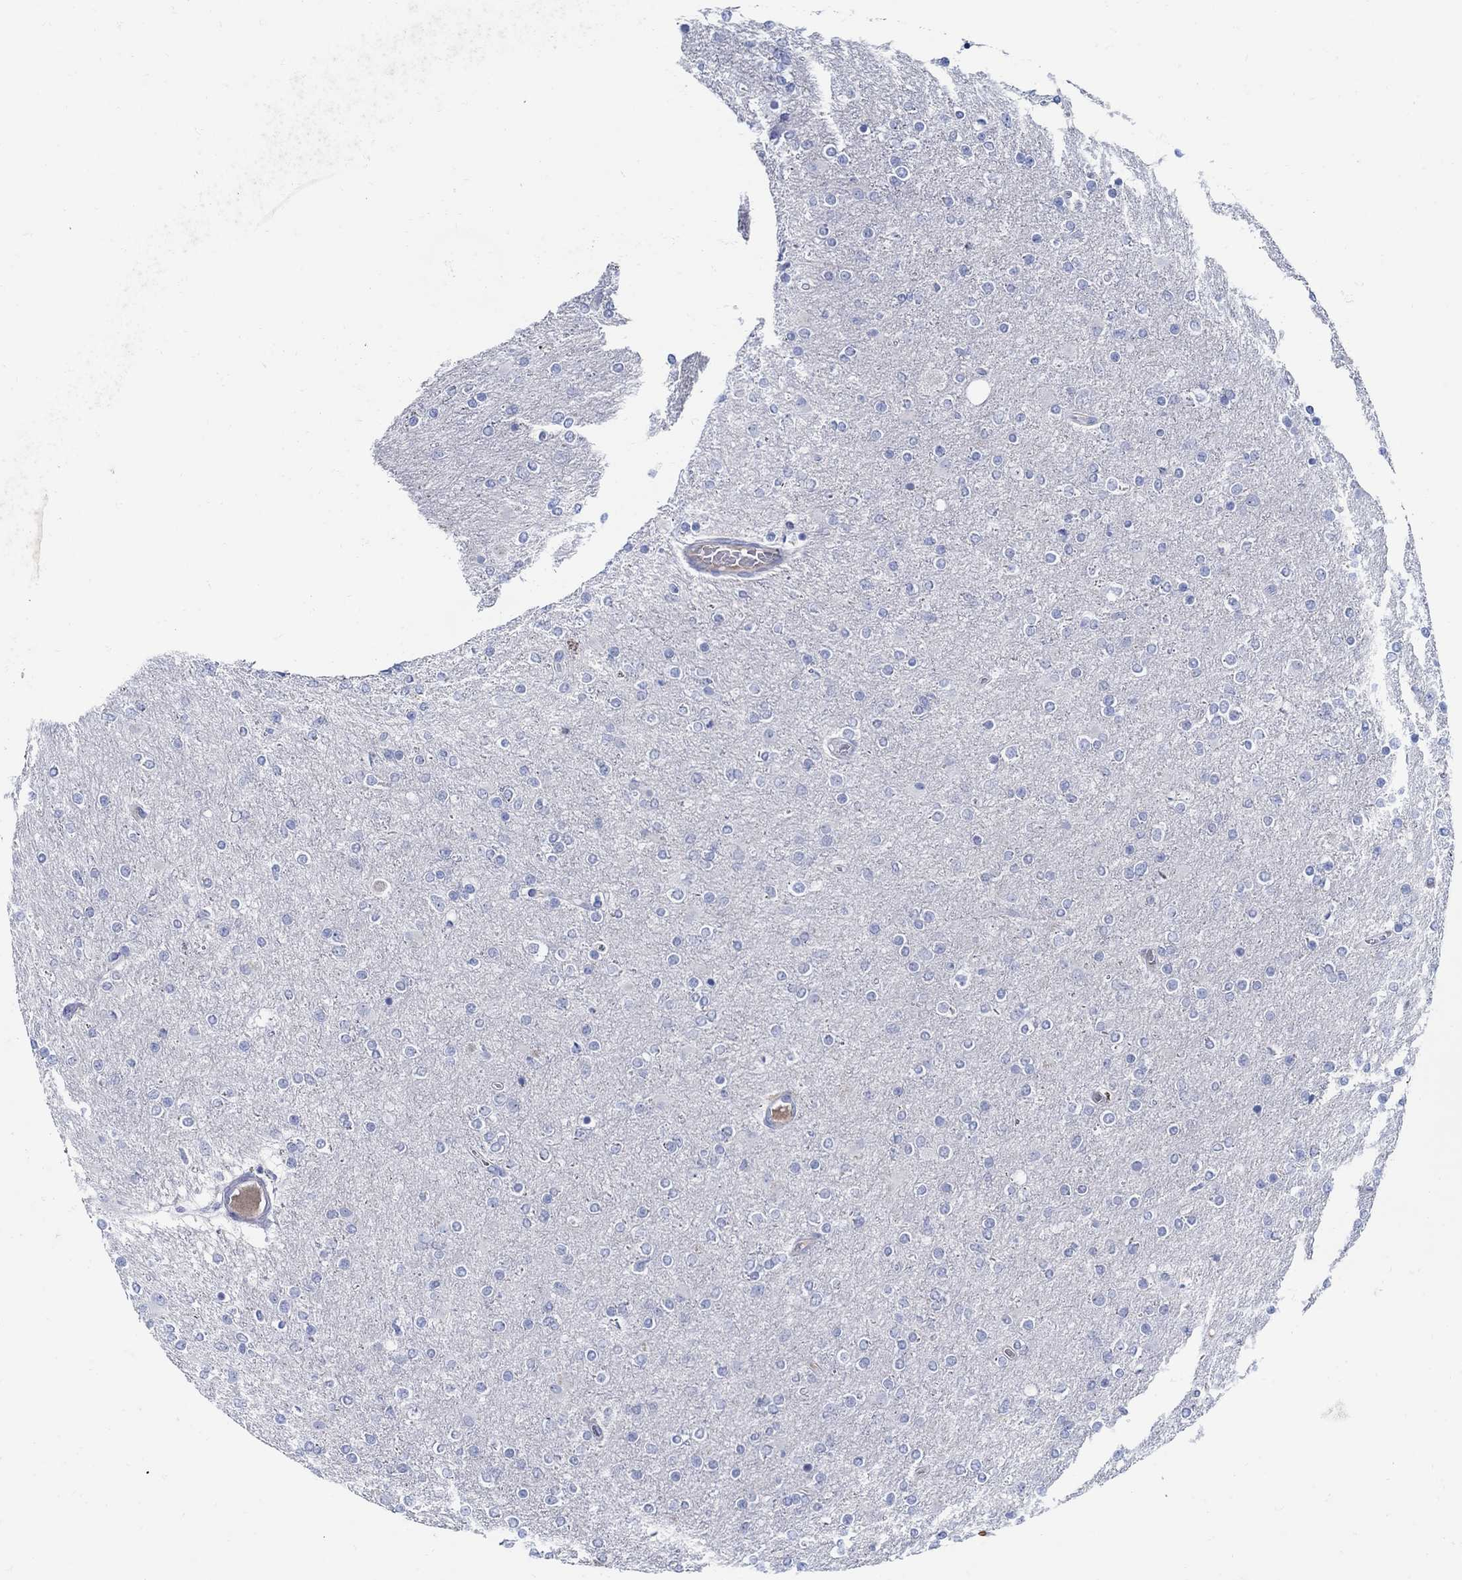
{"staining": {"intensity": "negative", "quantity": "none", "location": "none"}, "tissue": "glioma", "cell_type": "Tumor cells", "image_type": "cancer", "snomed": [{"axis": "morphology", "description": "Glioma, malignant, High grade"}, {"axis": "topography", "description": "Cerebral cortex"}], "caption": "Immunohistochemistry micrograph of glioma stained for a protein (brown), which shows no staining in tumor cells.", "gene": "PAX9", "patient": {"sex": "male", "age": 70}}